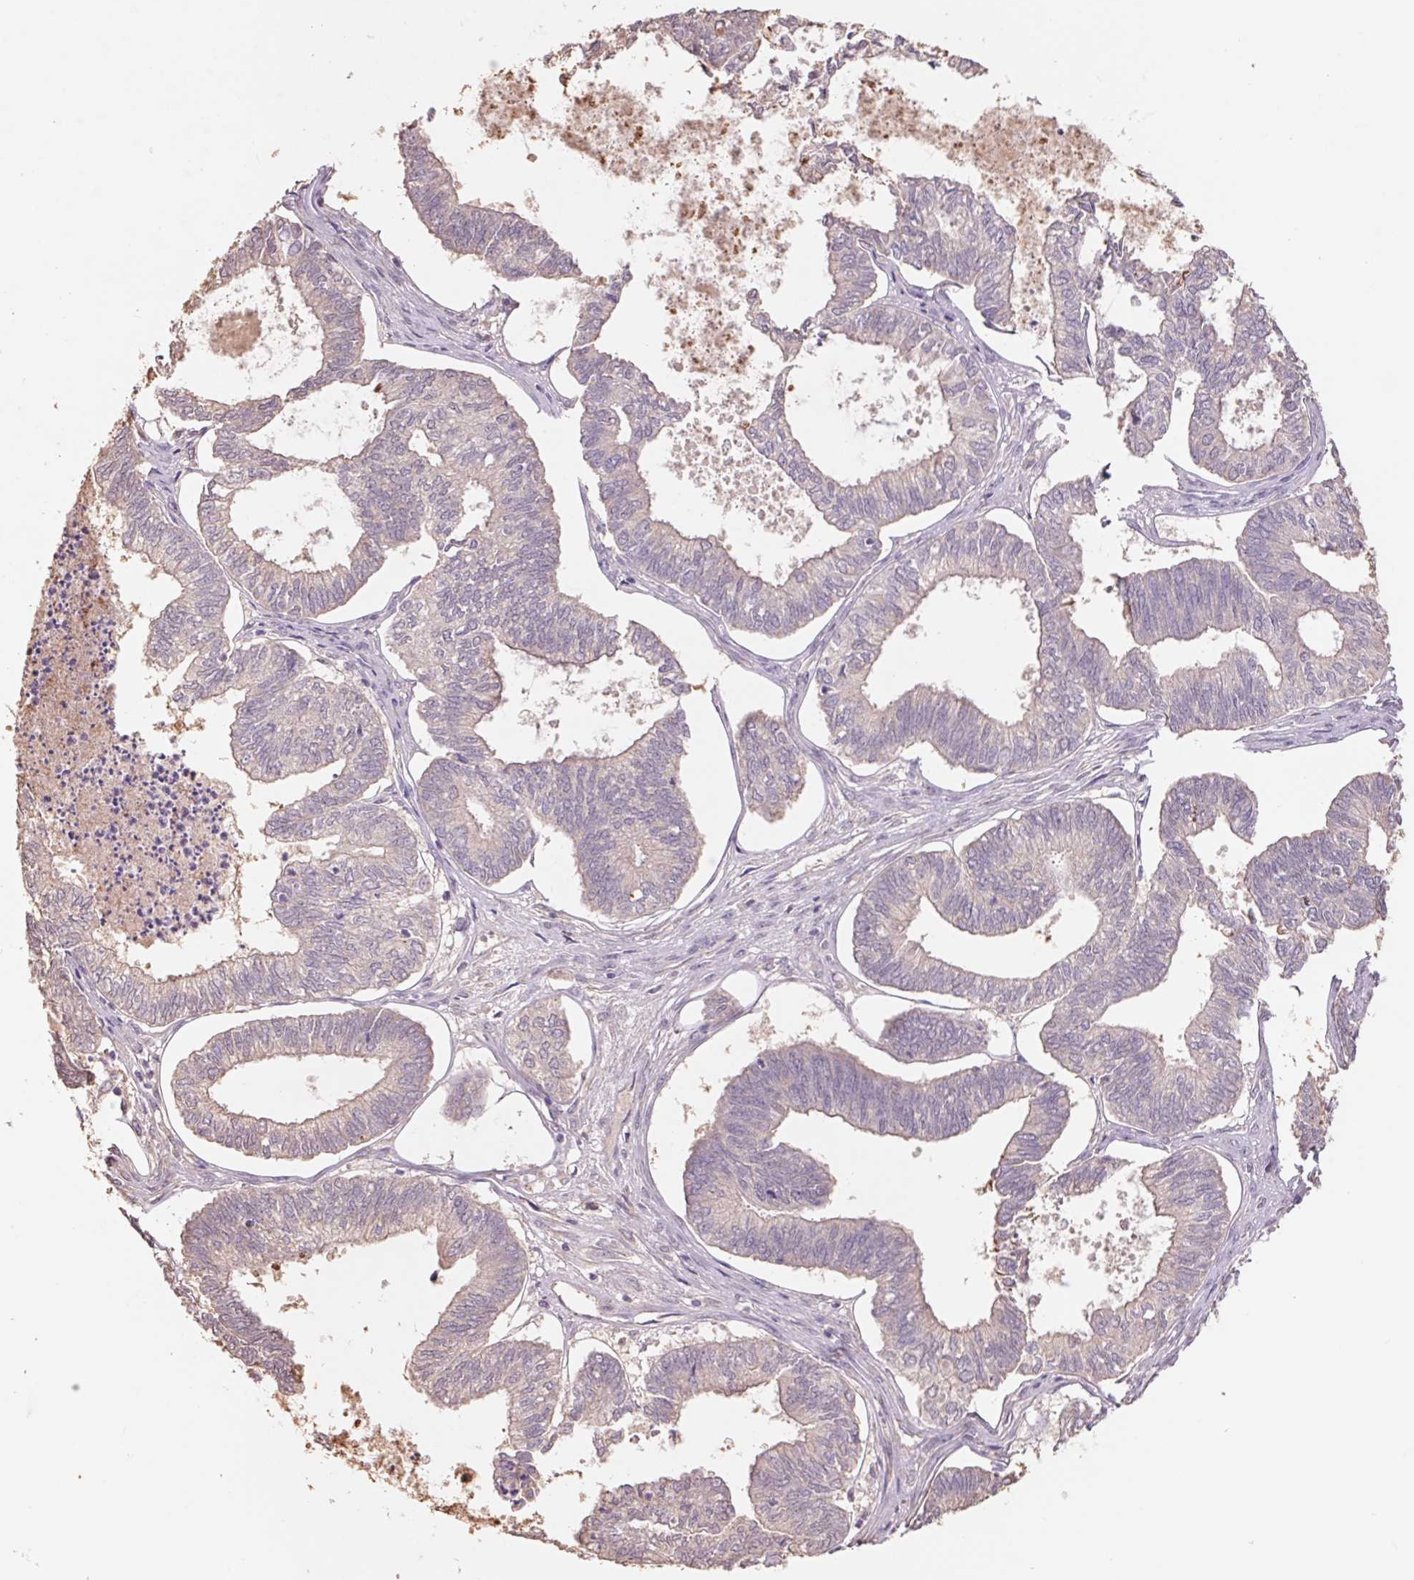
{"staining": {"intensity": "weak", "quantity": "25%-75%", "location": "cytoplasmic/membranous"}, "tissue": "ovarian cancer", "cell_type": "Tumor cells", "image_type": "cancer", "snomed": [{"axis": "morphology", "description": "Carcinoma, endometroid"}, {"axis": "topography", "description": "Ovary"}], "caption": "A photomicrograph of human ovarian cancer (endometroid carcinoma) stained for a protein reveals weak cytoplasmic/membranous brown staining in tumor cells.", "gene": "GRM2", "patient": {"sex": "female", "age": 64}}